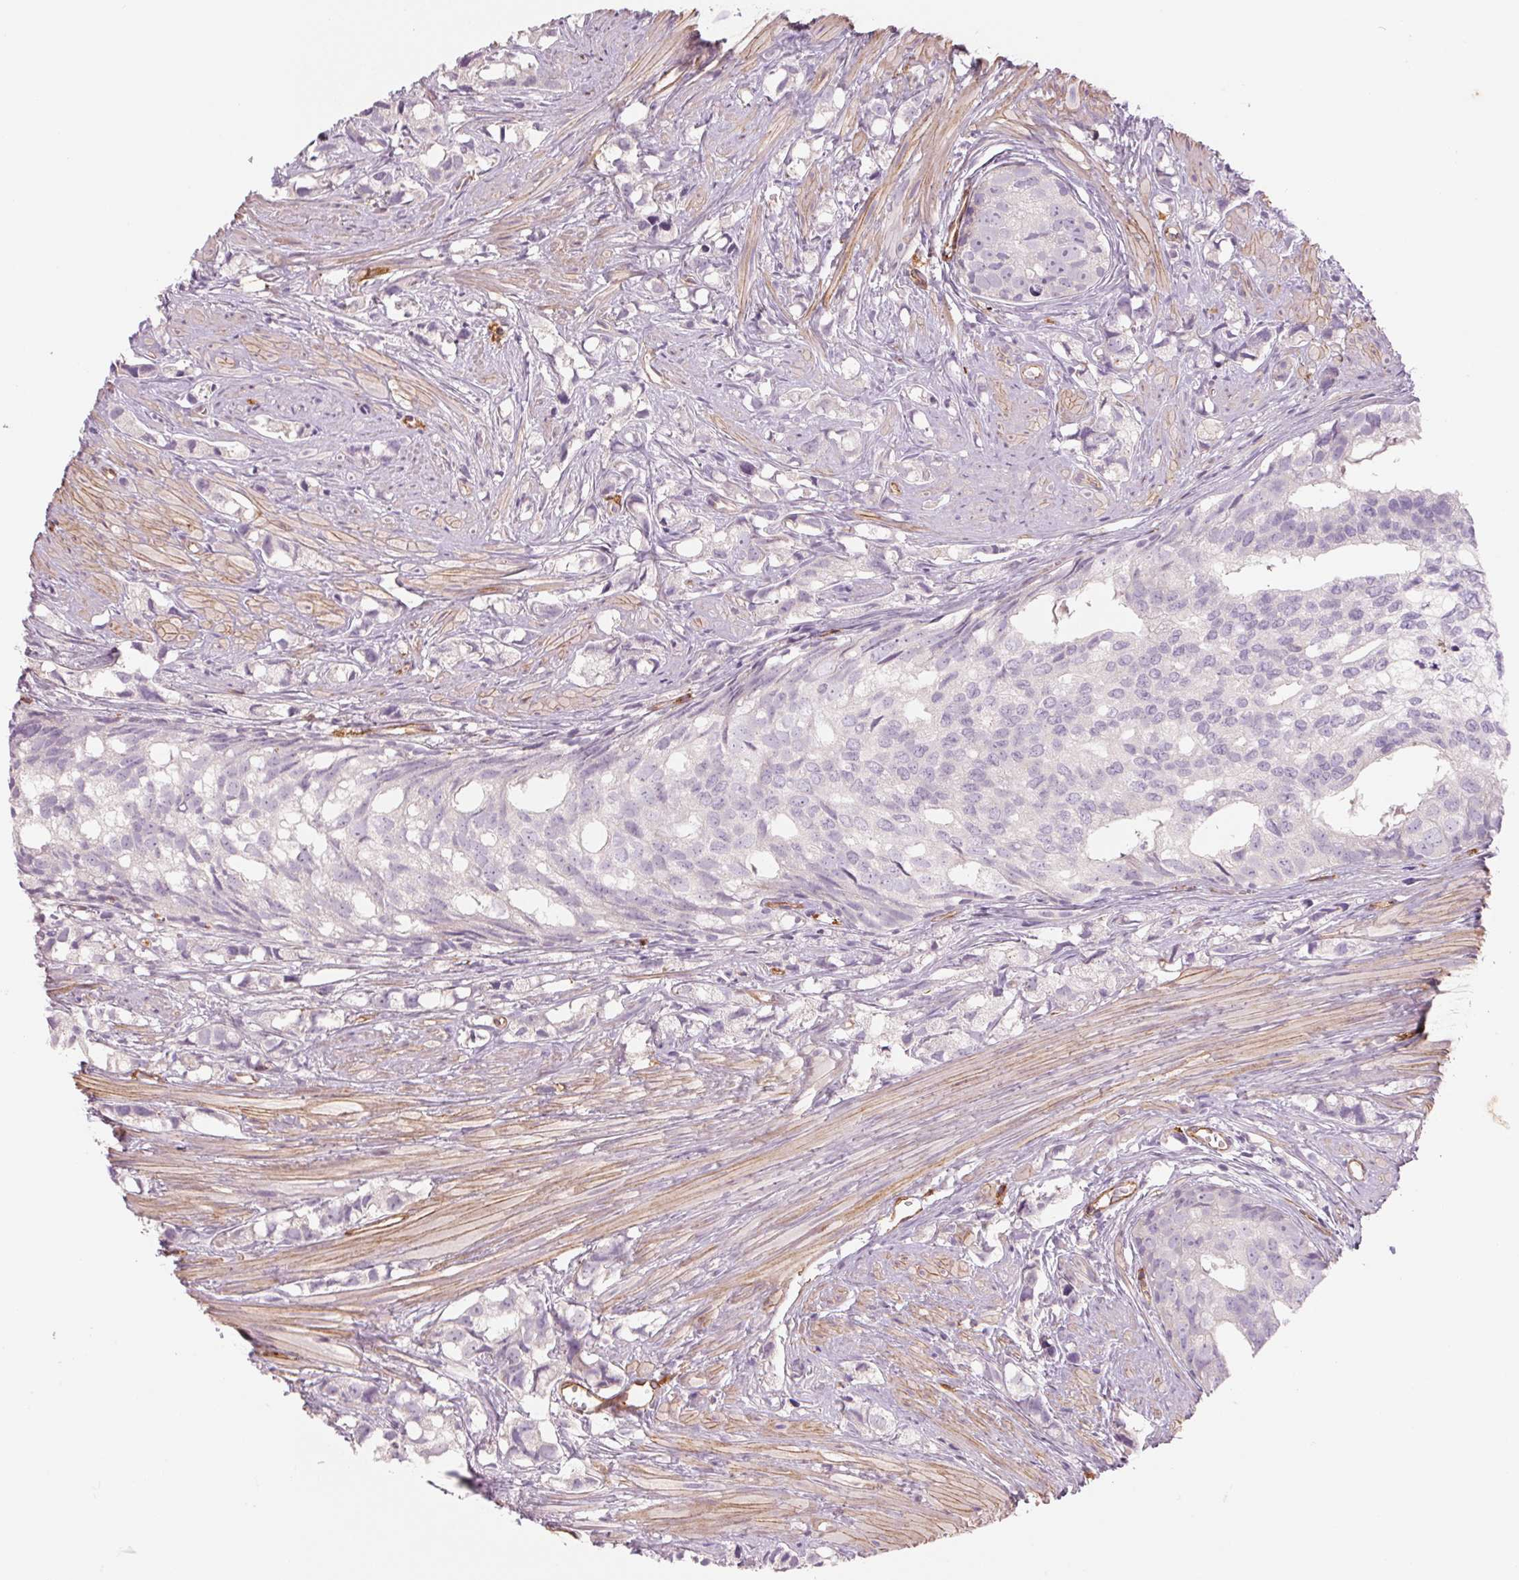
{"staining": {"intensity": "negative", "quantity": "none", "location": "none"}, "tissue": "prostate cancer", "cell_type": "Tumor cells", "image_type": "cancer", "snomed": [{"axis": "morphology", "description": "Adenocarcinoma, High grade"}, {"axis": "topography", "description": "Prostate"}], "caption": "A micrograph of prostate cancer stained for a protein exhibits no brown staining in tumor cells.", "gene": "ANKRD13B", "patient": {"sex": "male", "age": 58}}